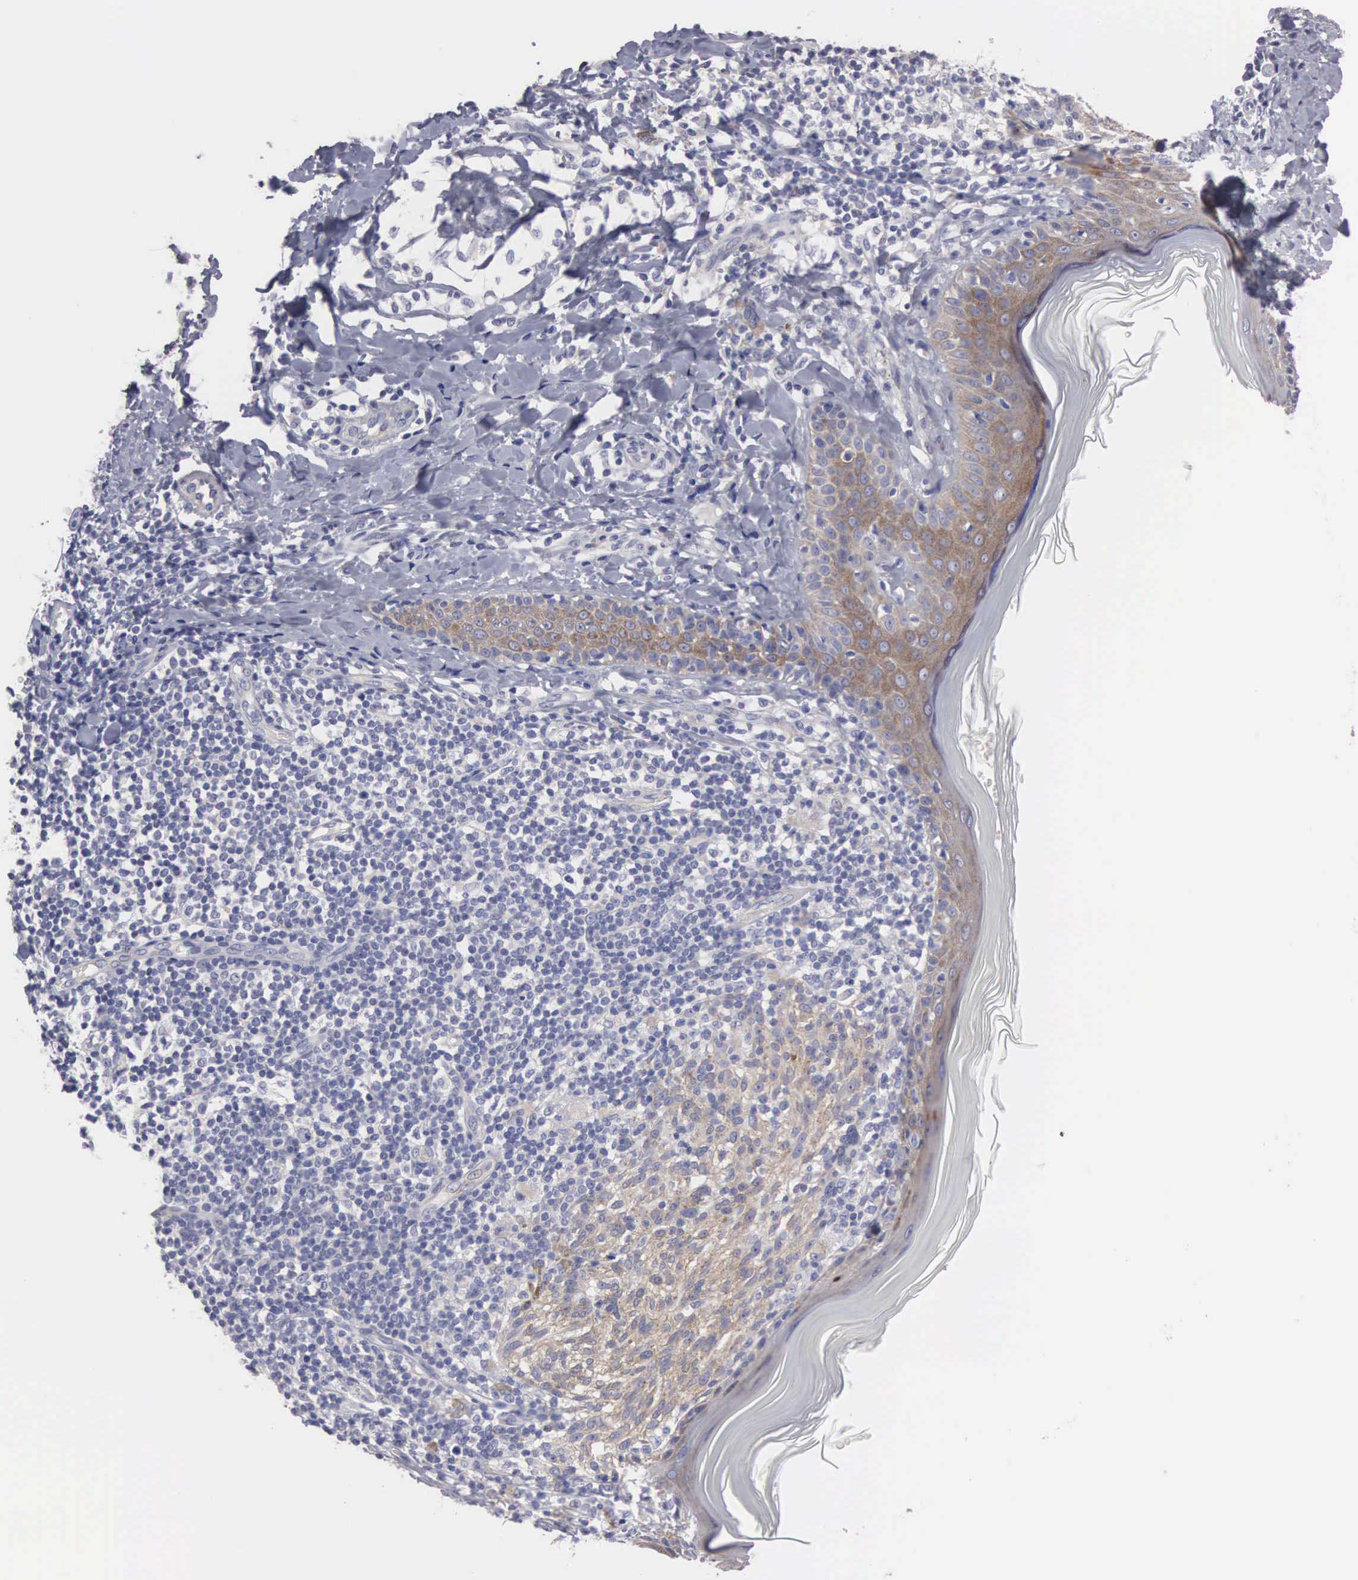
{"staining": {"intensity": "weak", "quantity": ">75%", "location": "cytoplasmic/membranous"}, "tissue": "melanoma", "cell_type": "Tumor cells", "image_type": "cancer", "snomed": [{"axis": "morphology", "description": "Malignant melanoma, NOS"}, {"axis": "topography", "description": "Skin"}], "caption": "Immunohistochemistry micrograph of human malignant melanoma stained for a protein (brown), which reveals low levels of weak cytoplasmic/membranous positivity in approximately >75% of tumor cells.", "gene": "CEP170B", "patient": {"sex": "male", "age": 45}}